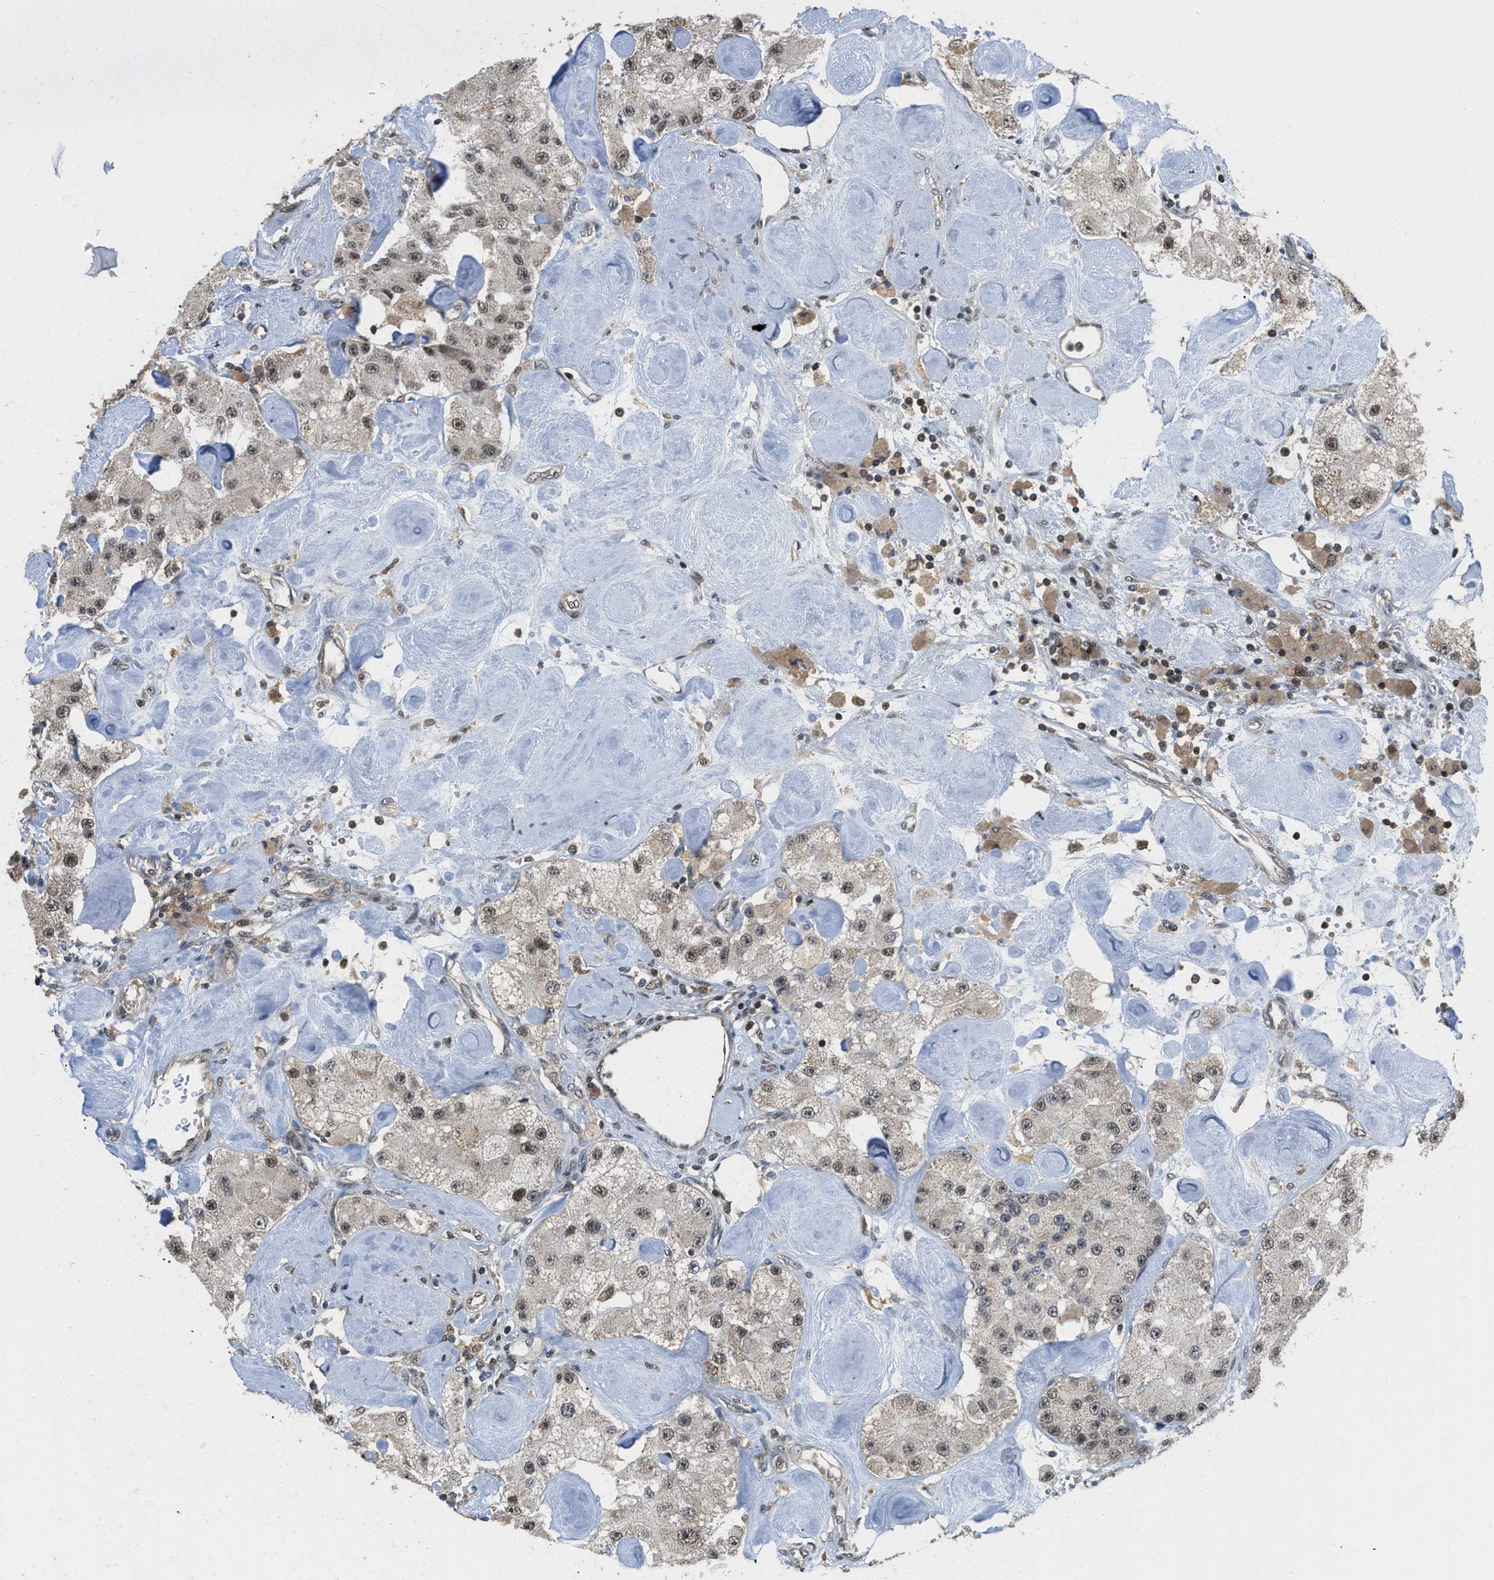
{"staining": {"intensity": "weak", "quantity": "25%-75%", "location": "nuclear"}, "tissue": "carcinoid", "cell_type": "Tumor cells", "image_type": "cancer", "snomed": [{"axis": "morphology", "description": "Carcinoid, malignant, NOS"}, {"axis": "topography", "description": "Pancreas"}], "caption": "The histopathology image reveals staining of carcinoid (malignant), revealing weak nuclear protein staining (brown color) within tumor cells. The staining is performed using DAB brown chromogen to label protein expression. The nuclei are counter-stained blue using hematoxylin.", "gene": "ATF7IP", "patient": {"sex": "male", "age": 41}}